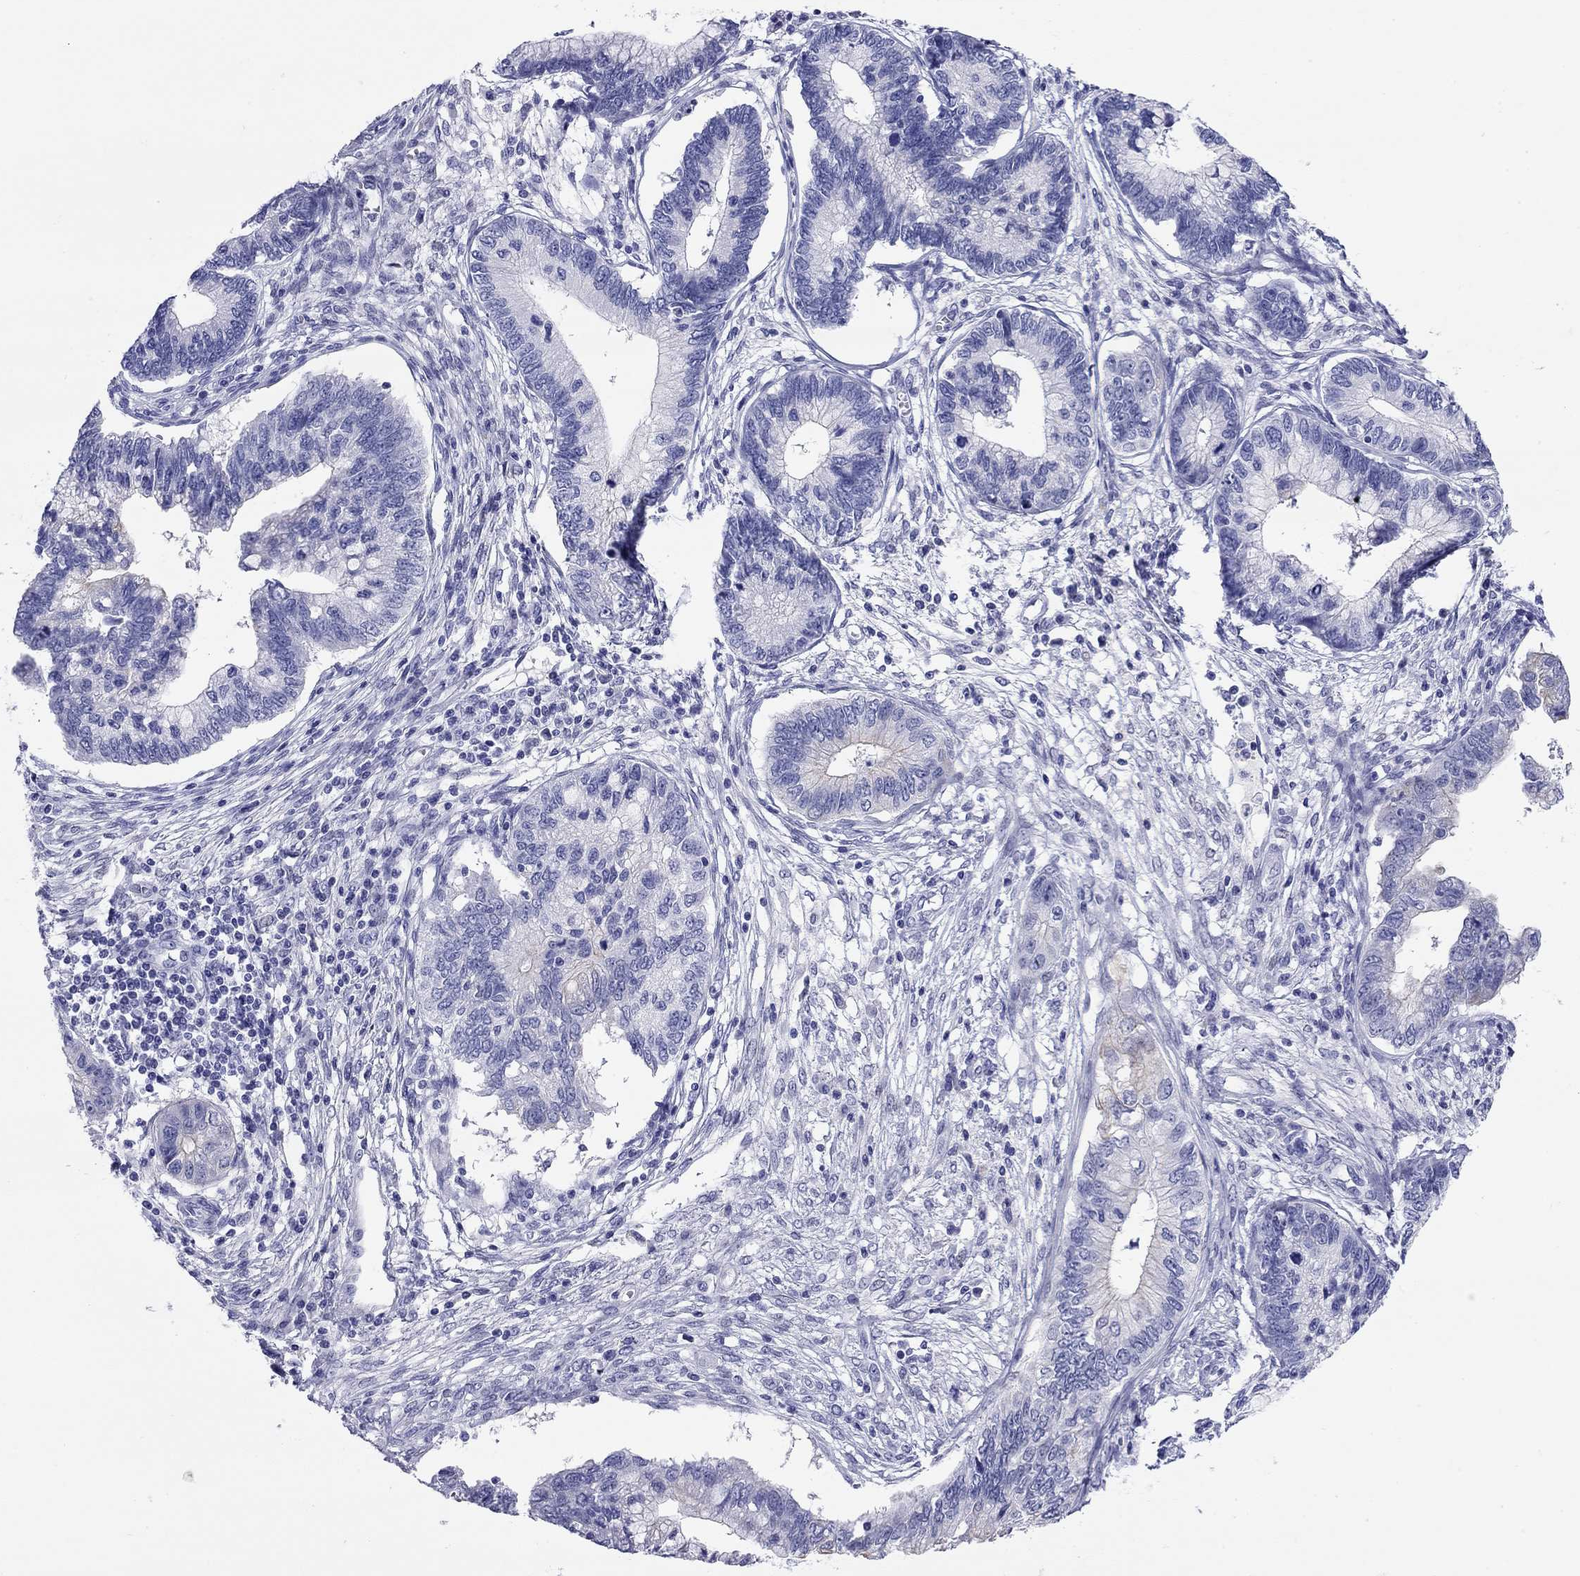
{"staining": {"intensity": "negative", "quantity": "none", "location": "none"}, "tissue": "cervical cancer", "cell_type": "Tumor cells", "image_type": "cancer", "snomed": [{"axis": "morphology", "description": "Adenocarcinoma, NOS"}, {"axis": "topography", "description": "Cervix"}], "caption": "A micrograph of human adenocarcinoma (cervical) is negative for staining in tumor cells.", "gene": "CMYA5", "patient": {"sex": "female", "age": 44}}